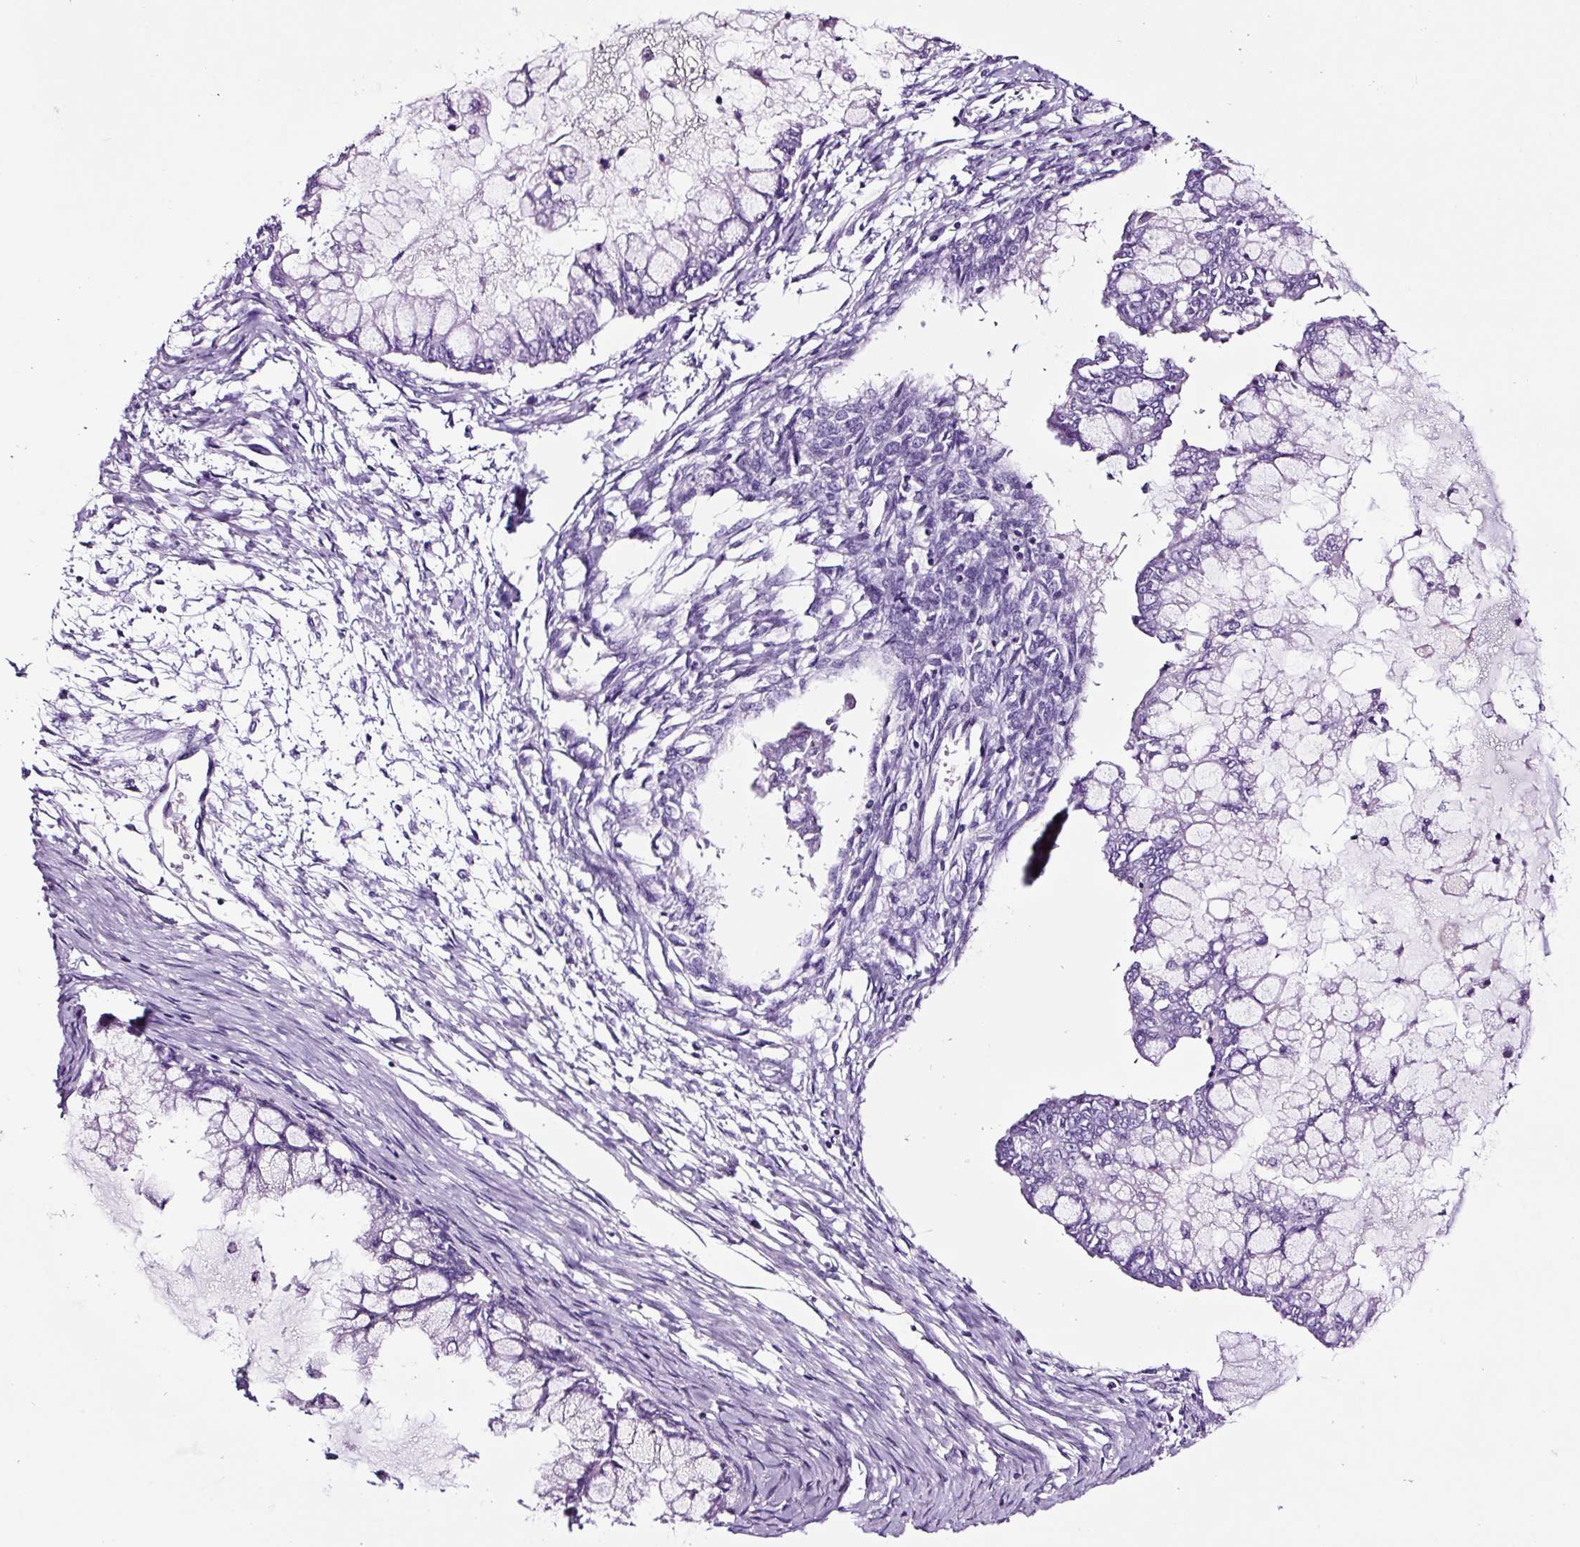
{"staining": {"intensity": "negative", "quantity": "none", "location": "none"}, "tissue": "ovarian cancer", "cell_type": "Tumor cells", "image_type": "cancer", "snomed": [{"axis": "morphology", "description": "Cystadenocarcinoma, mucinous, NOS"}, {"axis": "topography", "description": "Ovary"}], "caption": "Tumor cells are negative for brown protein staining in ovarian mucinous cystadenocarcinoma.", "gene": "FBXL7", "patient": {"sex": "female", "age": 34}}